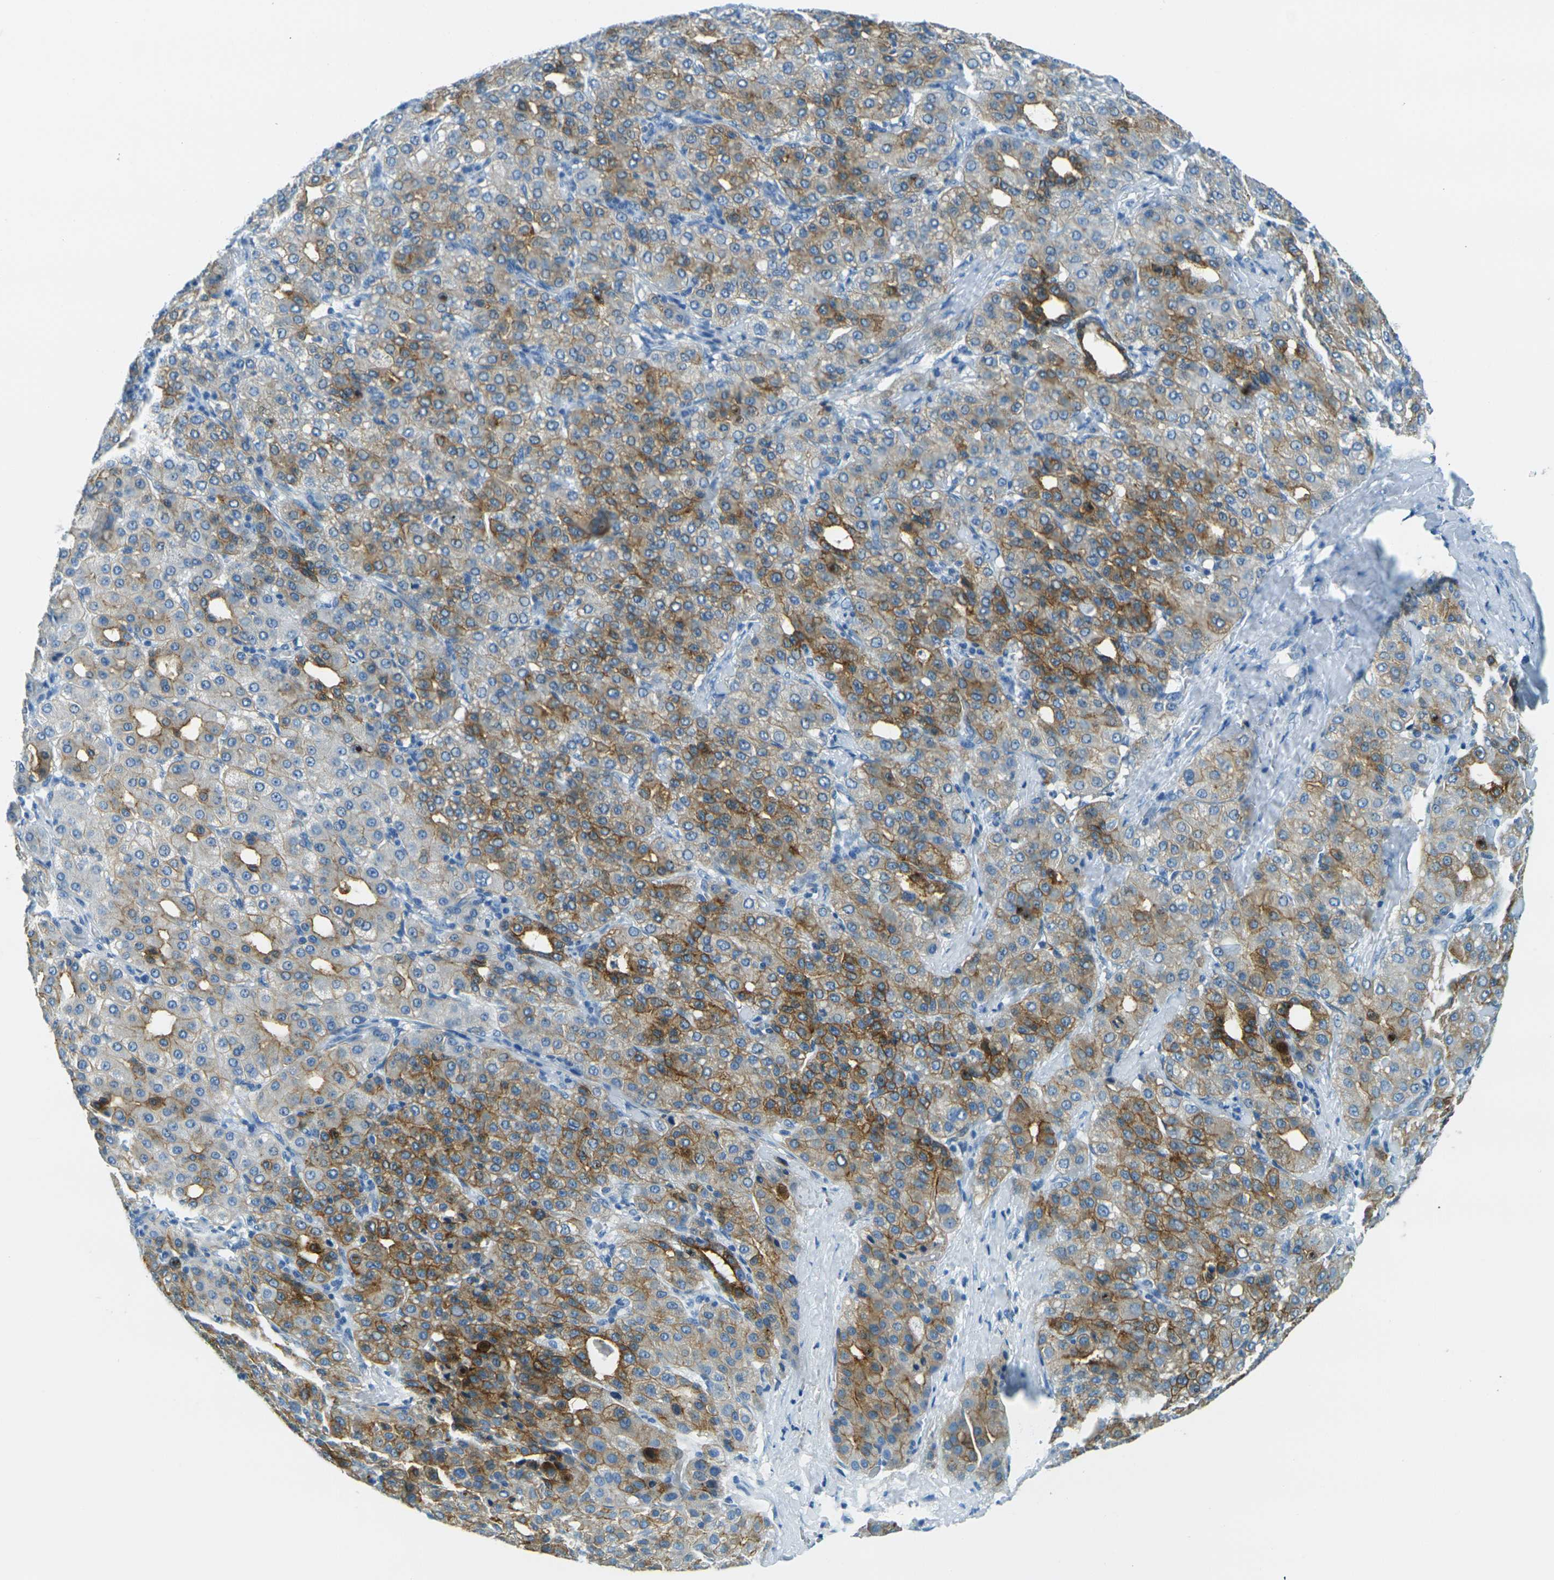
{"staining": {"intensity": "moderate", "quantity": "25%-75%", "location": "cytoplasmic/membranous"}, "tissue": "liver cancer", "cell_type": "Tumor cells", "image_type": "cancer", "snomed": [{"axis": "morphology", "description": "Carcinoma, Hepatocellular, NOS"}, {"axis": "topography", "description": "Liver"}], "caption": "This image reveals immunohistochemistry (IHC) staining of human hepatocellular carcinoma (liver), with medium moderate cytoplasmic/membranous positivity in approximately 25%-75% of tumor cells.", "gene": "OCLN", "patient": {"sex": "male", "age": 65}}